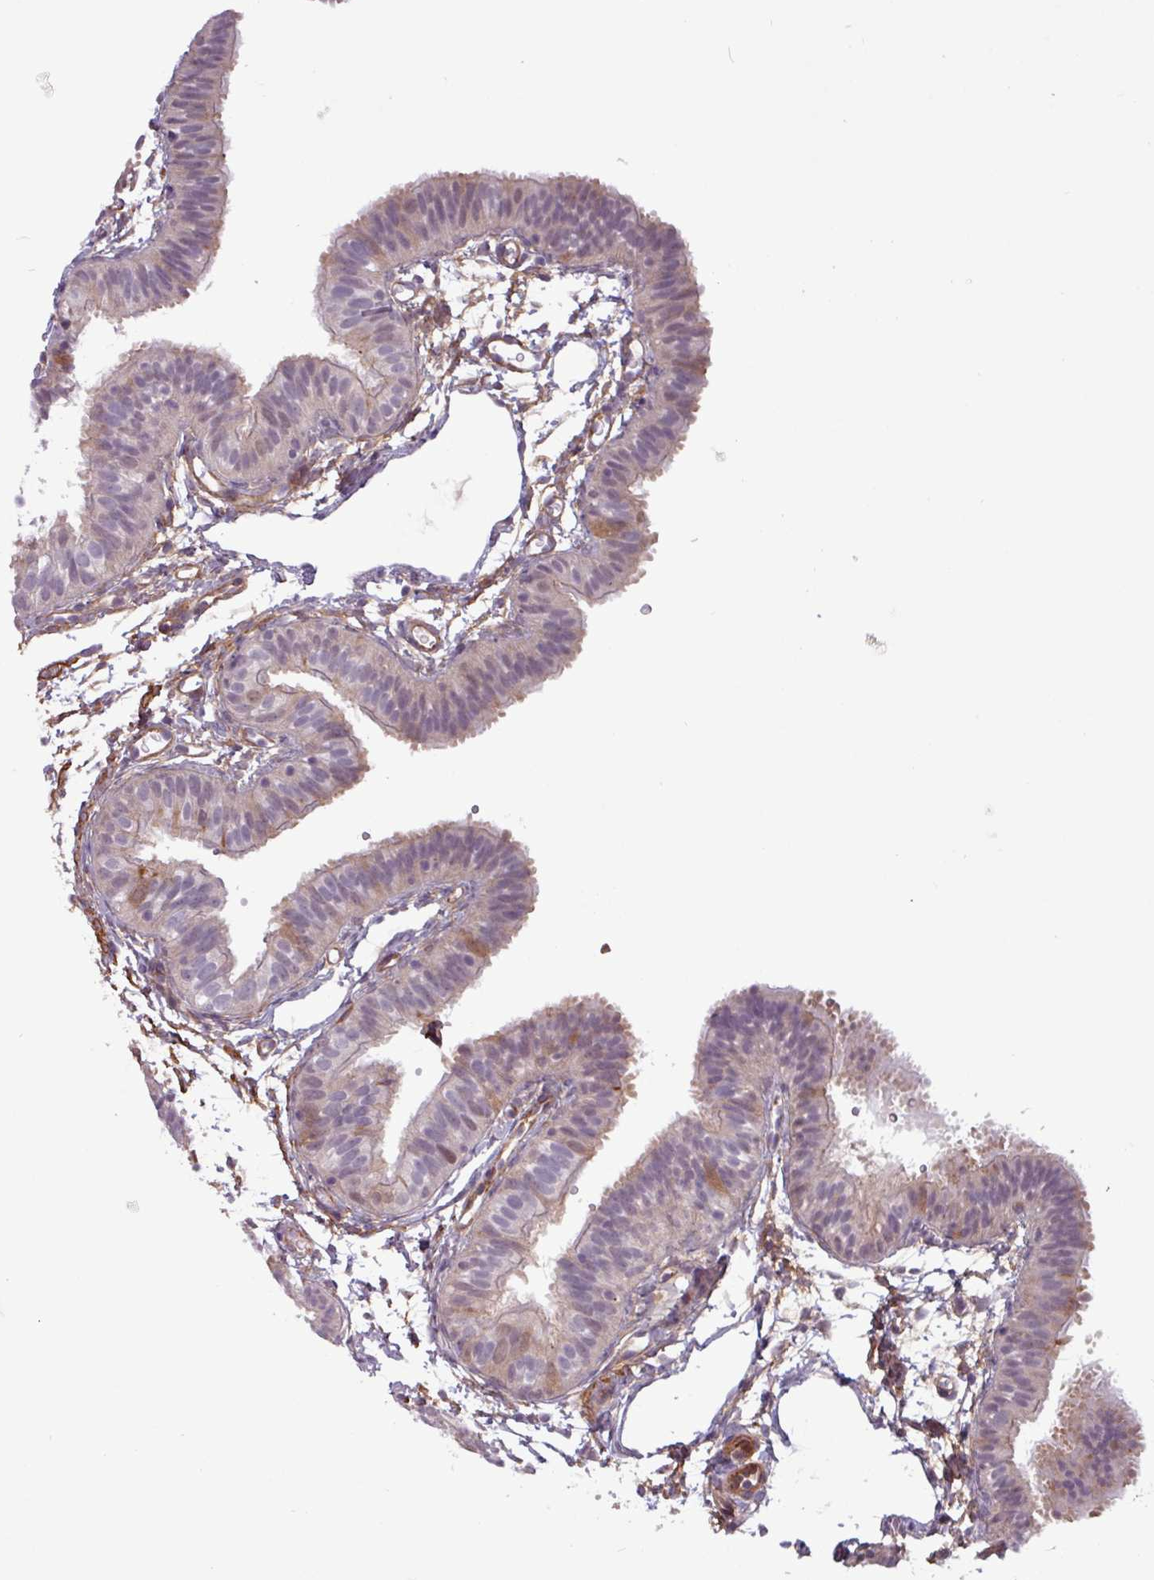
{"staining": {"intensity": "weak", "quantity": "25%-75%", "location": "cytoplasmic/membranous"}, "tissue": "fallopian tube", "cell_type": "Glandular cells", "image_type": "normal", "snomed": [{"axis": "morphology", "description": "Normal tissue, NOS"}, {"axis": "topography", "description": "Fallopian tube"}], "caption": "Unremarkable fallopian tube reveals weak cytoplasmic/membranous staining in approximately 25%-75% of glandular cells, visualized by immunohistochemistry. Nuclei are stained in blue.", "gene": "PCED1A", "patient": {"sex": "female", "age": 35}}